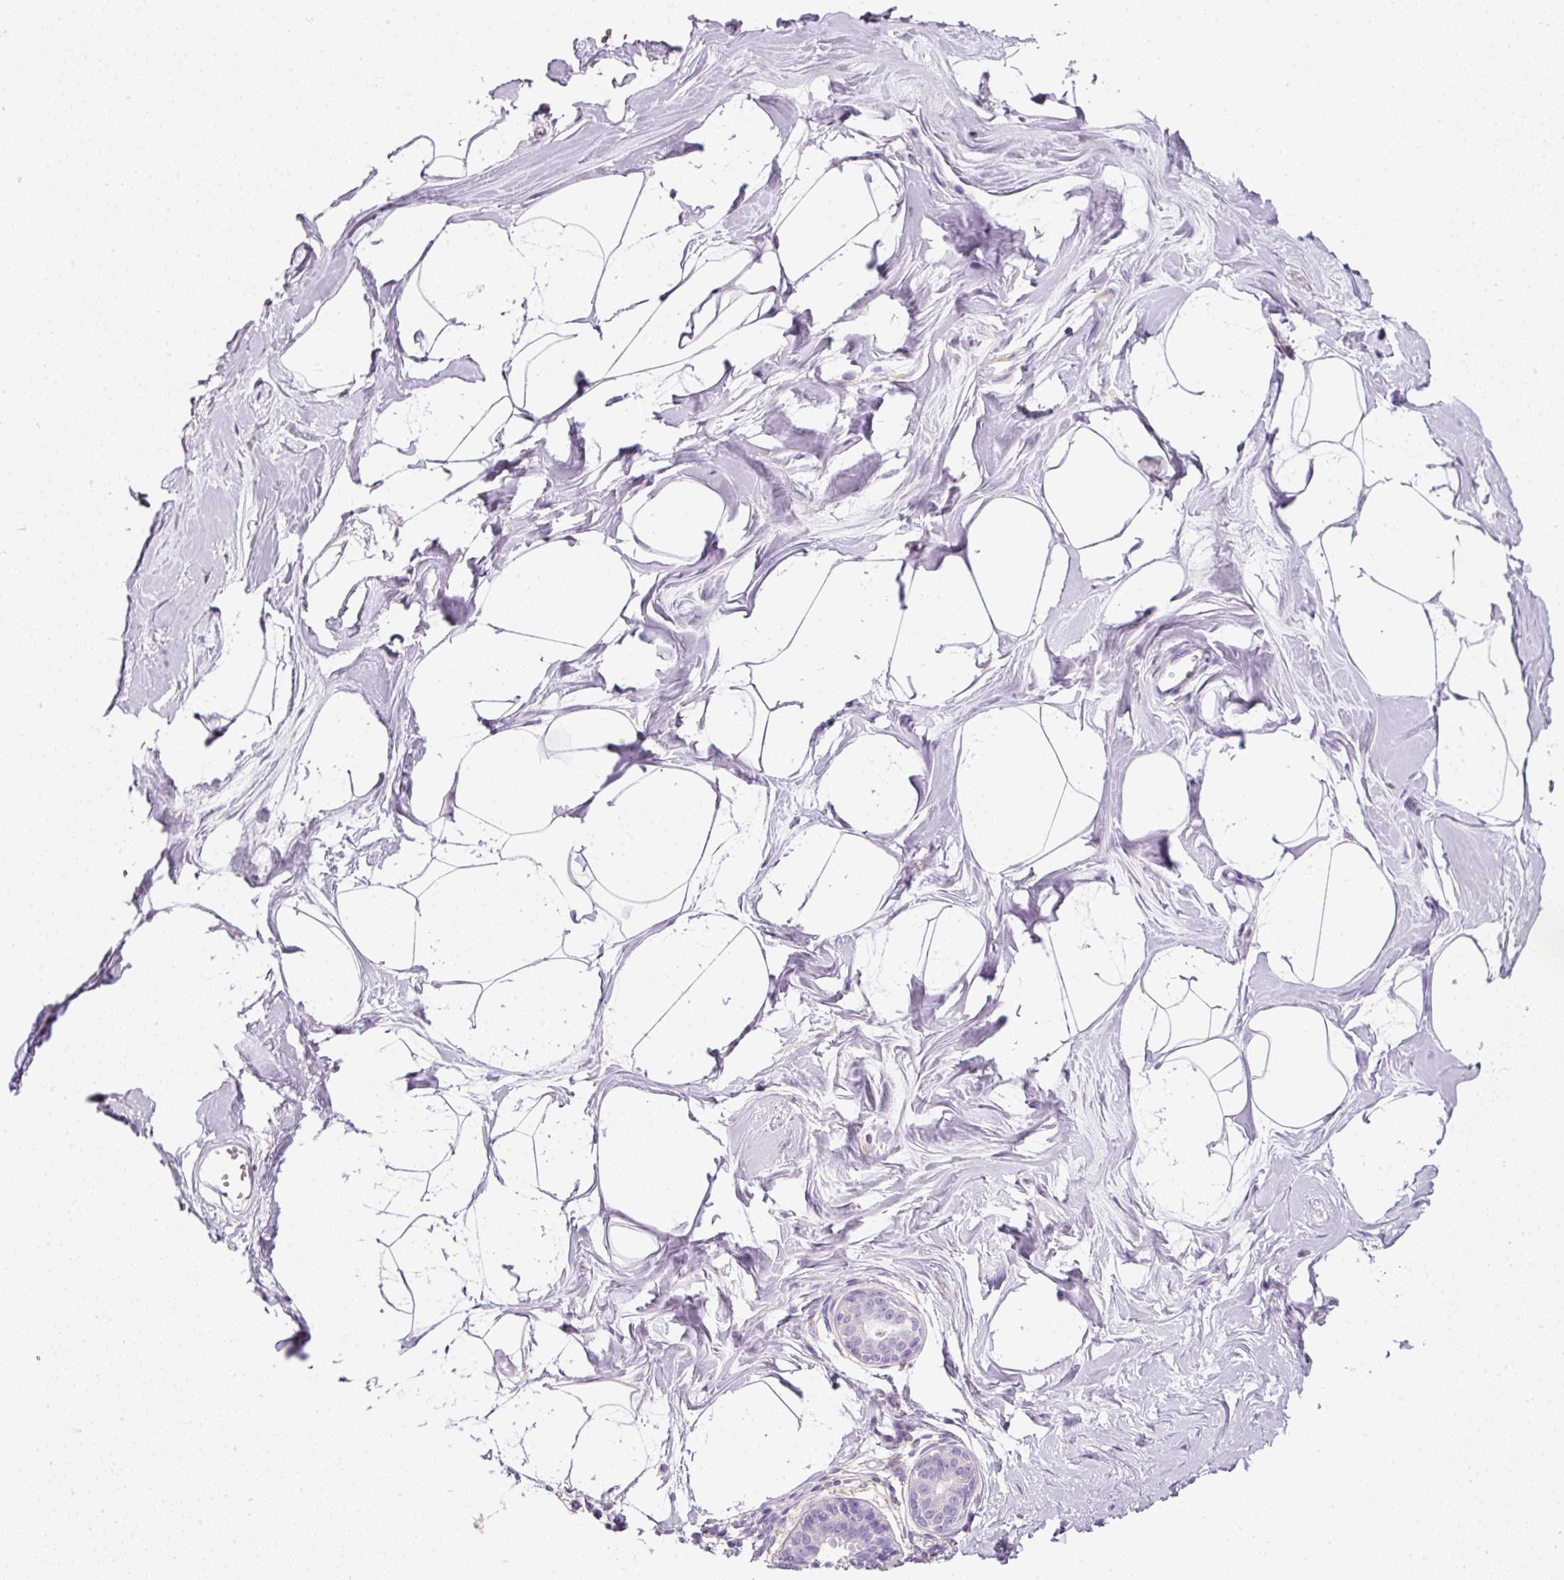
{"staining": {"intensity": "negative", "quantity": "none", "location": "none"}, "tissue": "breast", "cell_type": "Adipocytes", "image_type": "normal", "snomed": [{"axis": "morphology", "description": "Normal tissue, NOS"}, {"axis": "topography", "description": "Breast"}], "caption": "Immunohistochemistry micrograph of normal human breast stained for a protein (brown), which demonstrates no staining in adipocytes.", "gene": "DNM1", "patient": {"sex": "female", "age": 45}}